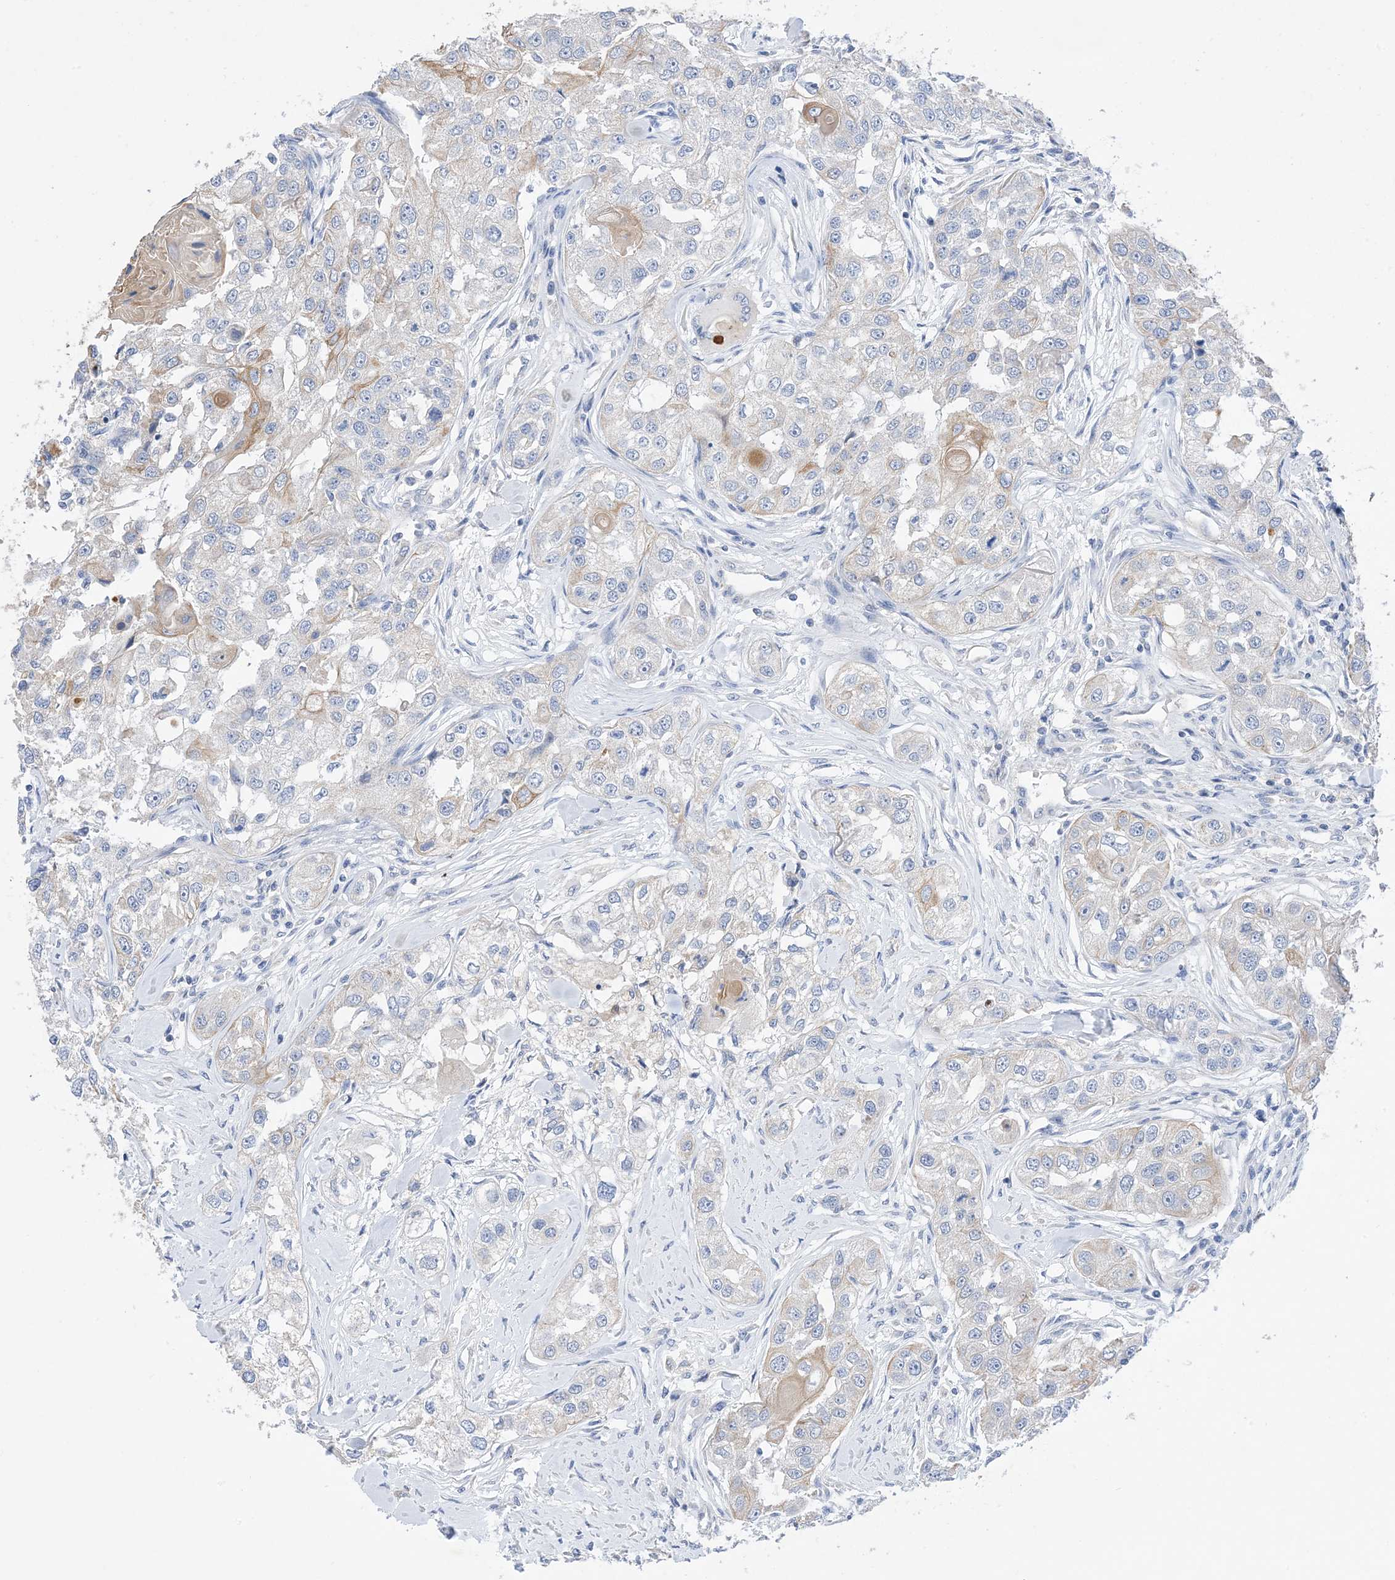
{"staining": {"intensity": "weak", "quantity": "<25%", "location": "cytoplasmic/membranous"}, "tissue": "head and neck cancer", "cell_type": "Tumor cells", "image_type": "cancer", "snomed": [{"axis": "morphology", "description": "Normal tissue, NOS"}, {"axis": "morphology", "description": "Squamous cell carcinoma, NOS"}, {"axis": "topography", "description": "Skeletal muscle"}, {"axis": "topography", "description": "Head-Neck"}], "caption": "There is no significant positivity in tumor cells of head and neck cancer. (Immunohistochemistry (ihc), brightfield microscopy, high magnification).", "gene": "PLK4", "patient": {"sex": "male", "age": 51}}